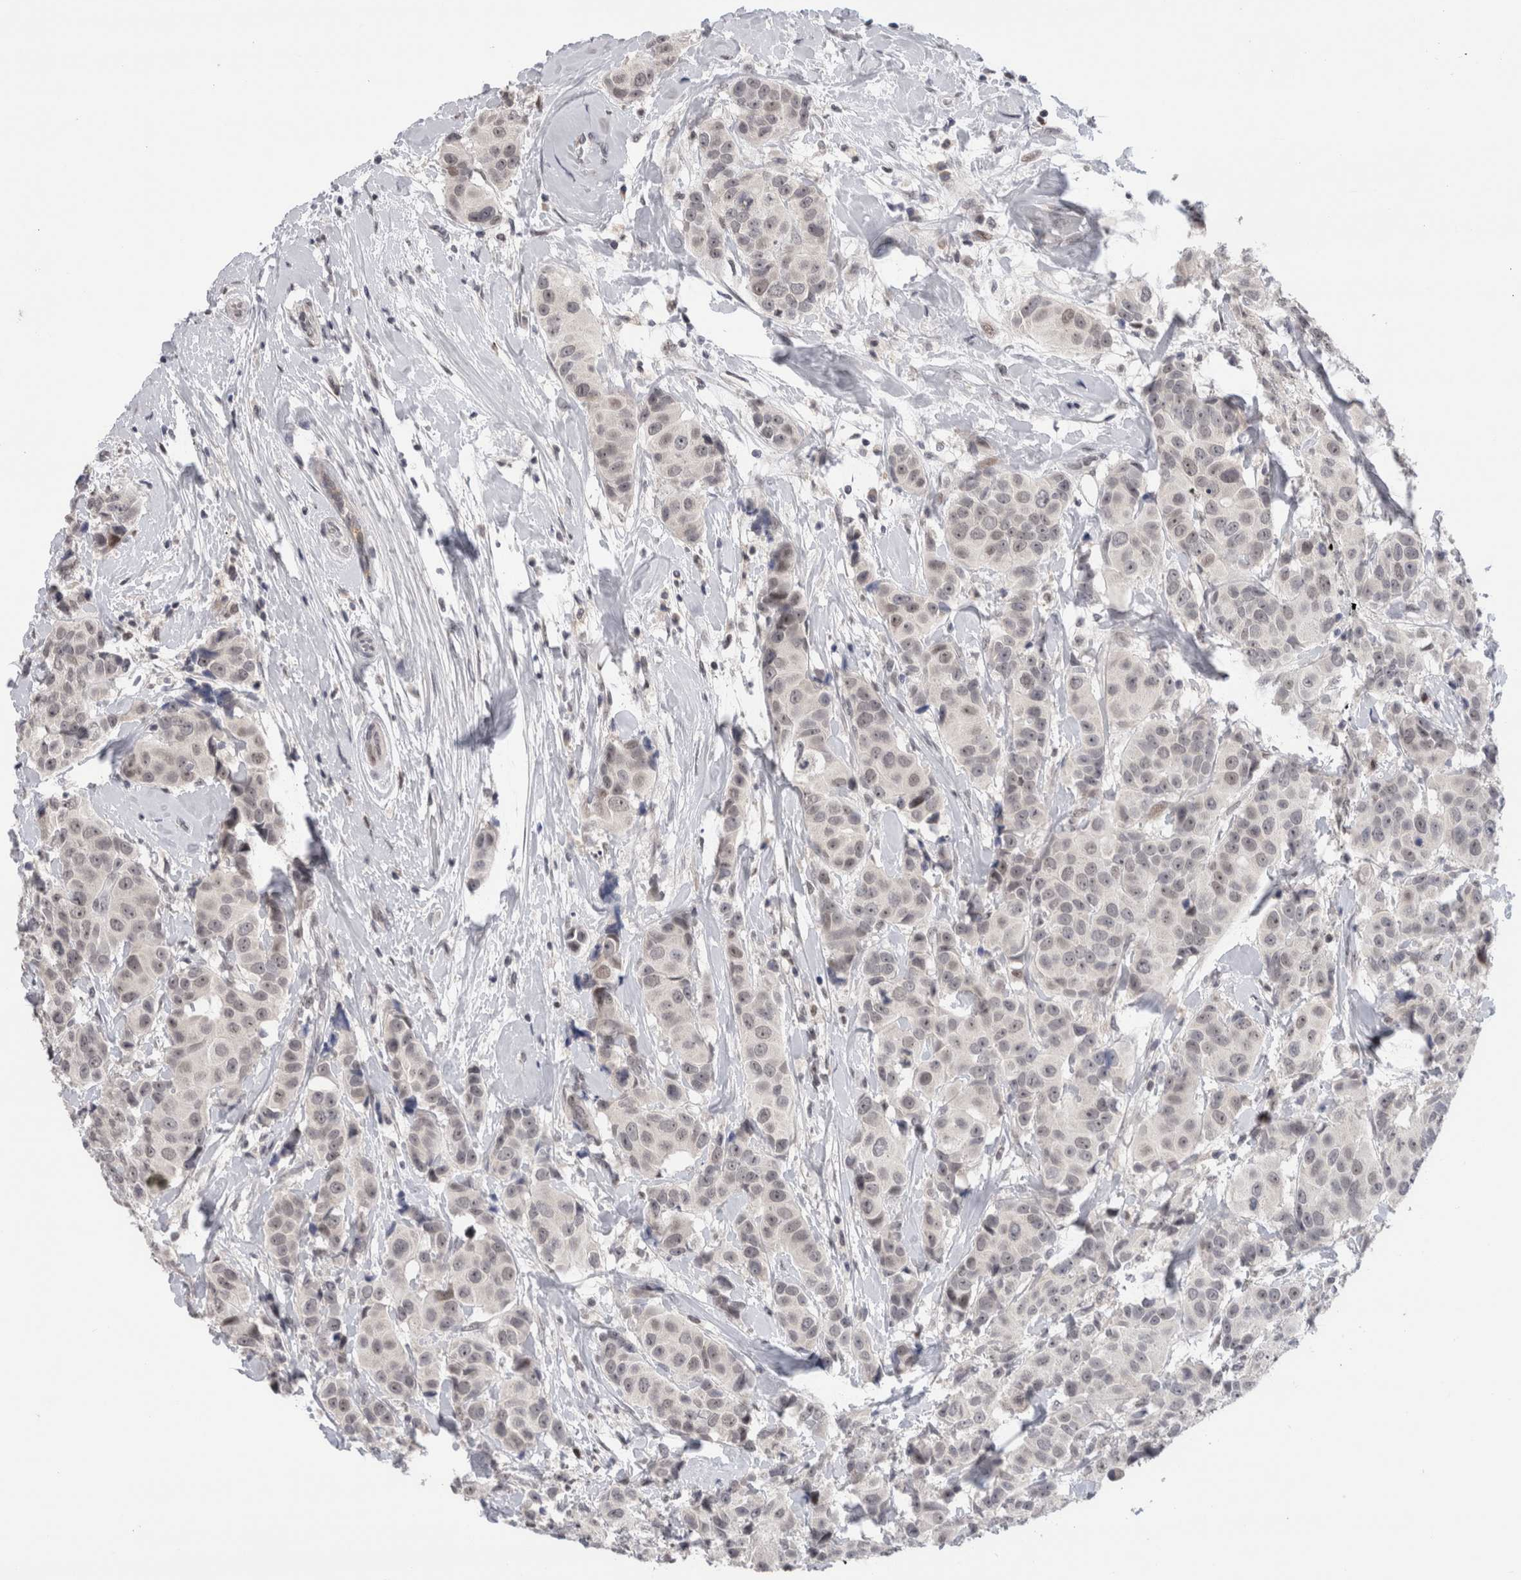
{"staining": {"intensity": "negative", "quantity": "none", "location": "none"}, "tissue": "breast cancer", "cell_type": "Tumor cells", "image_type": "cancer", "snomed": [{"axis": "morphology", "description": "Normal tissue, NOS"}, {"axis": "morphology", "description": "Duct carcinoma"}, {"axis": "topography", "description": "Breast"}], "caption": "Immunohistochemical staining of human invasive ductal carcinoma (breast) displays no significant staining in tumor cells. (DAB (3,3'-diaminobenzidine) IHC visualized using brightfield microscopy, high magnification).", "gene": "ZNF521", "patient": {"sex": "female", "age": 39}}